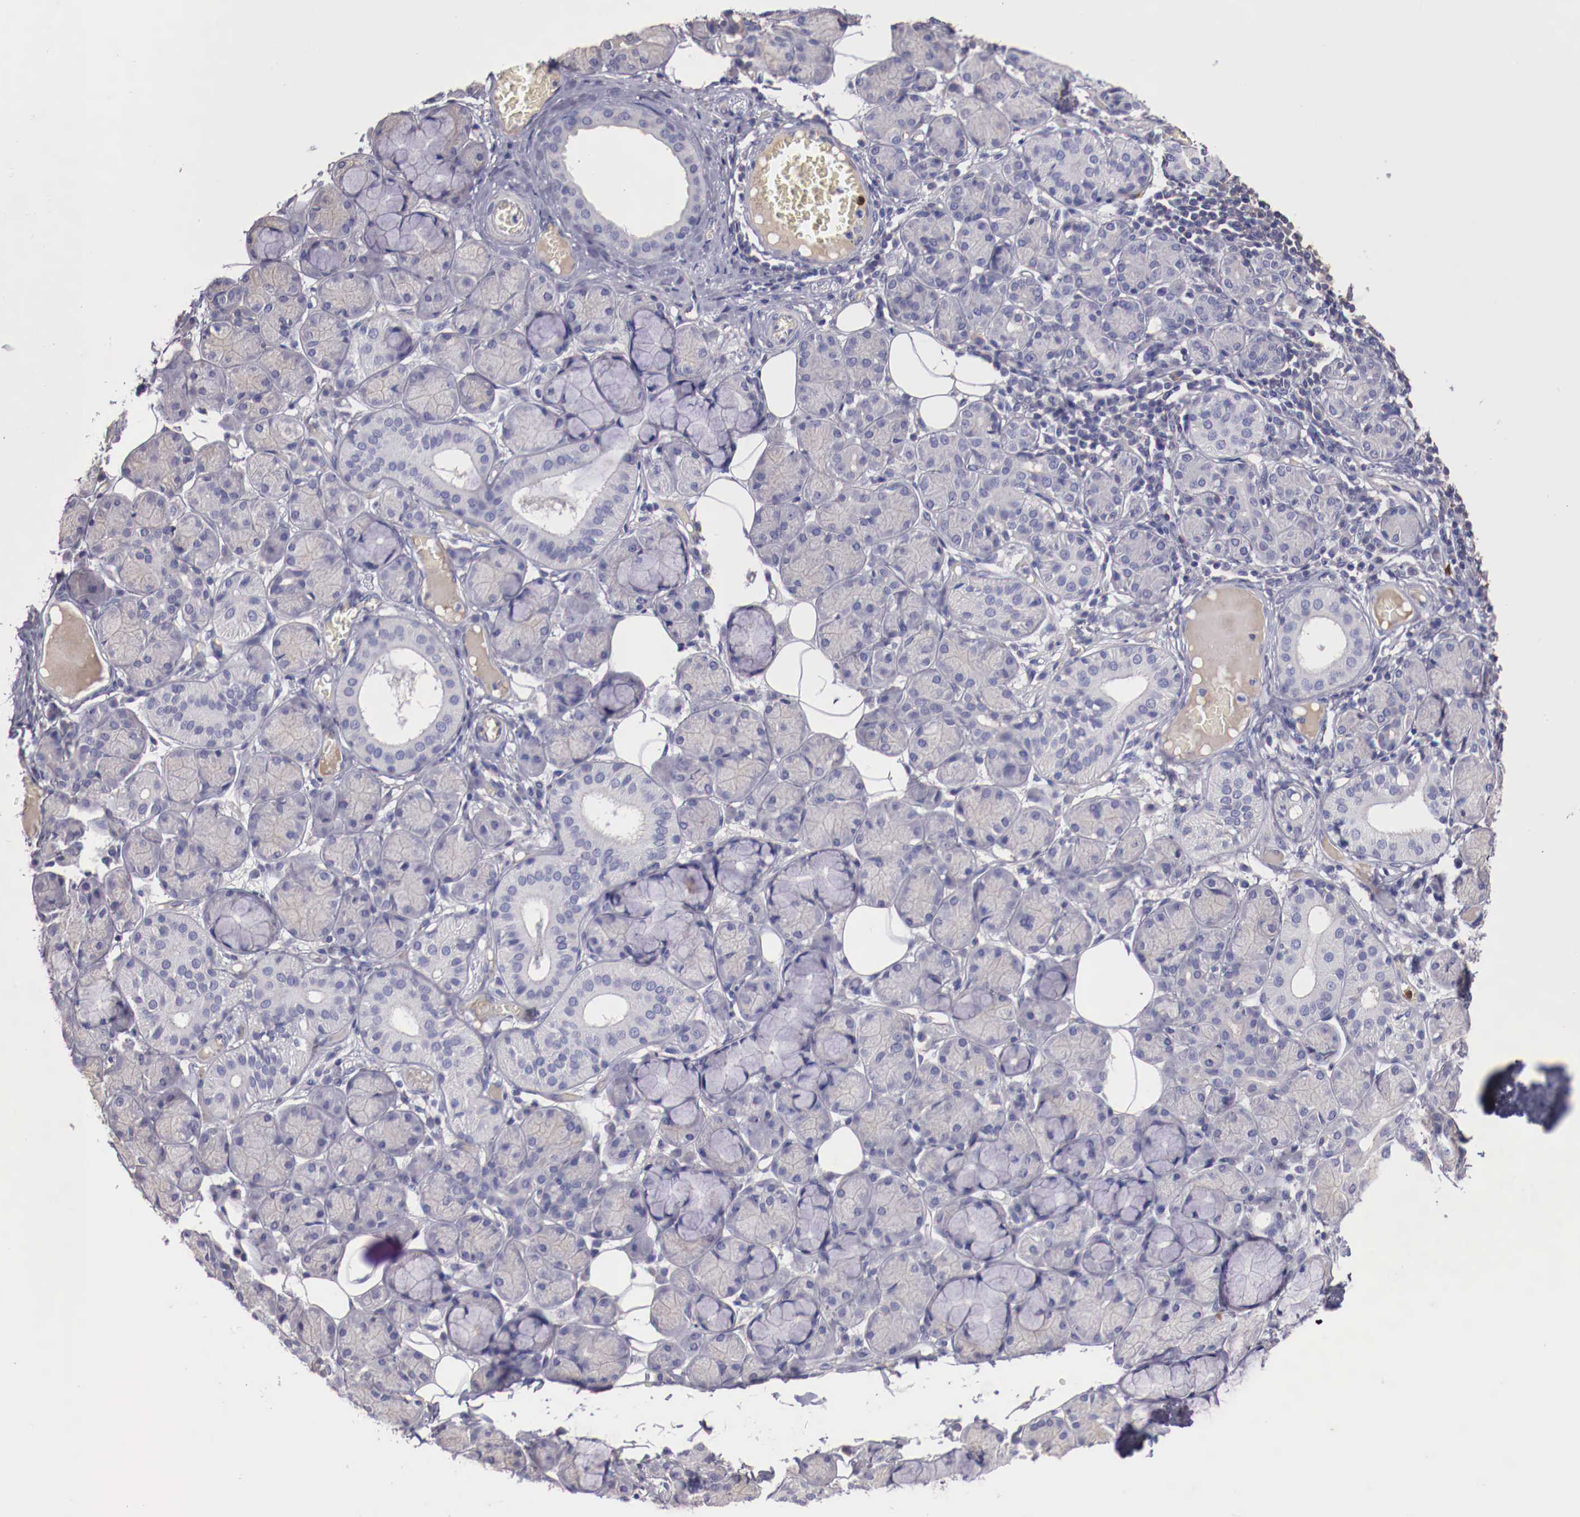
{"staining": {"intensity": "negative", "quantity": "none", "location": "none"}, "tissue": "salivary gland", "cell_type": "Glandular cells", "image_type": "normal", "snomed": [{"axis": "morphology", "description": "Normal tissue, NOS"}, {"axis": "topography", "description": "Salivary gland"}], "caption": "The immunohistochemistry image has no significant positivity in glandular cells of salivary gland. (DAB (3,3'-diaminobenzidine) immunohistochemistry (IHC) with hematoxylin counter stain).", "gene": "PITPNA", "patient": {"sex": "male", "age": 54}}